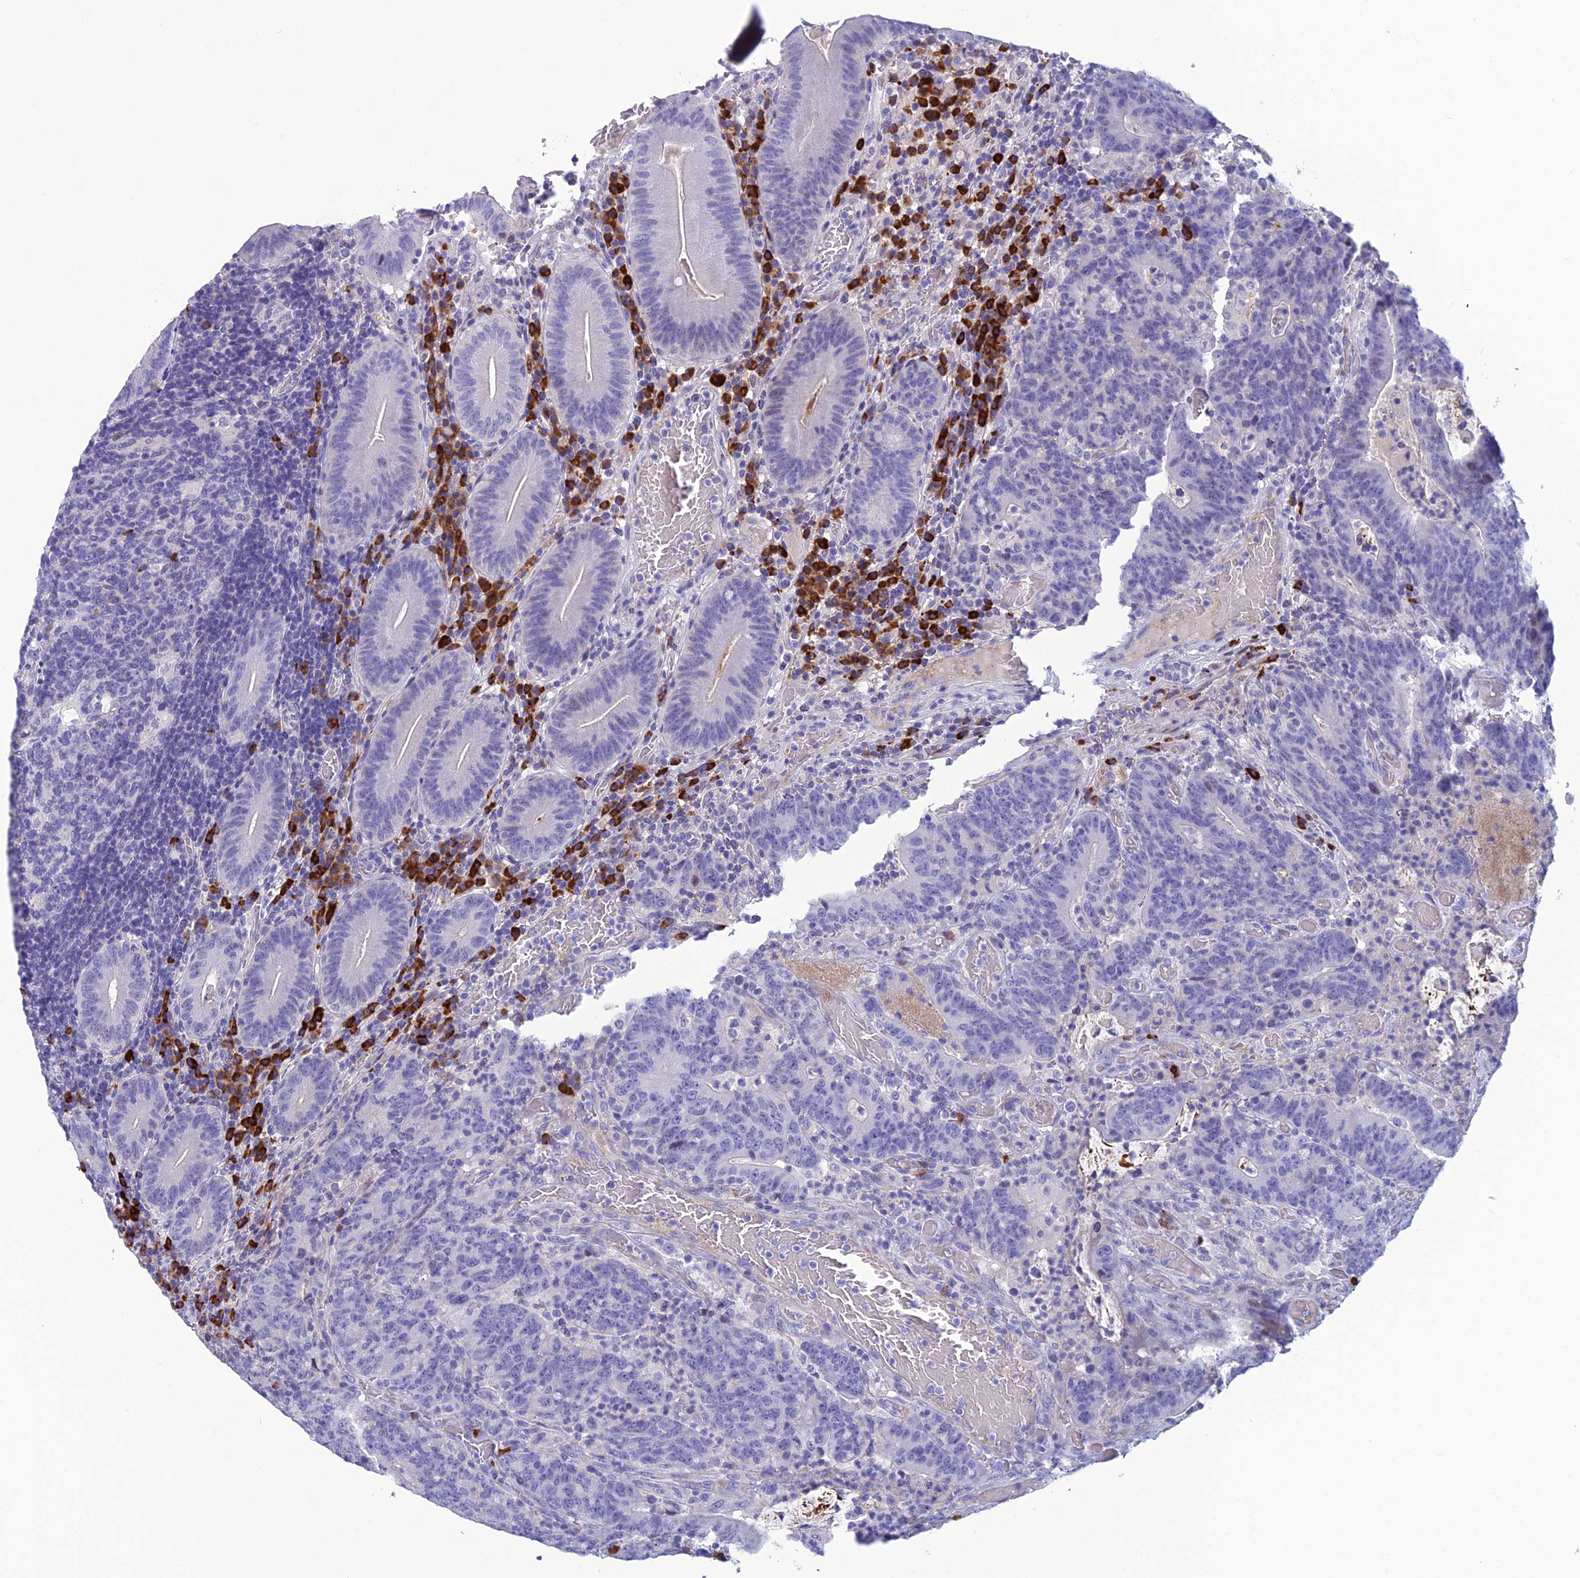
{"staining": {"intensity": "negative", "quantity": "none", "location": "none"}, "tissue": "colorectal cancer", "cell_type": "Tumor cells", "image_type": "cancer", "snomed": [{"axis": "morphology", "description": "Normal tissue, NOS"}, {"axis": "morphology", "description": "Adenocarcinoma, NOS"}, {"axis": "topography", "description": "Colon"}], "caption": "DAB (3,3'-diaminobenzidine) immunohistochemical staining of colorectal cancer shows no significant expression in tumor cells.", "gene": "CRB2", "patient": {"sex": "female", "age": 75}}